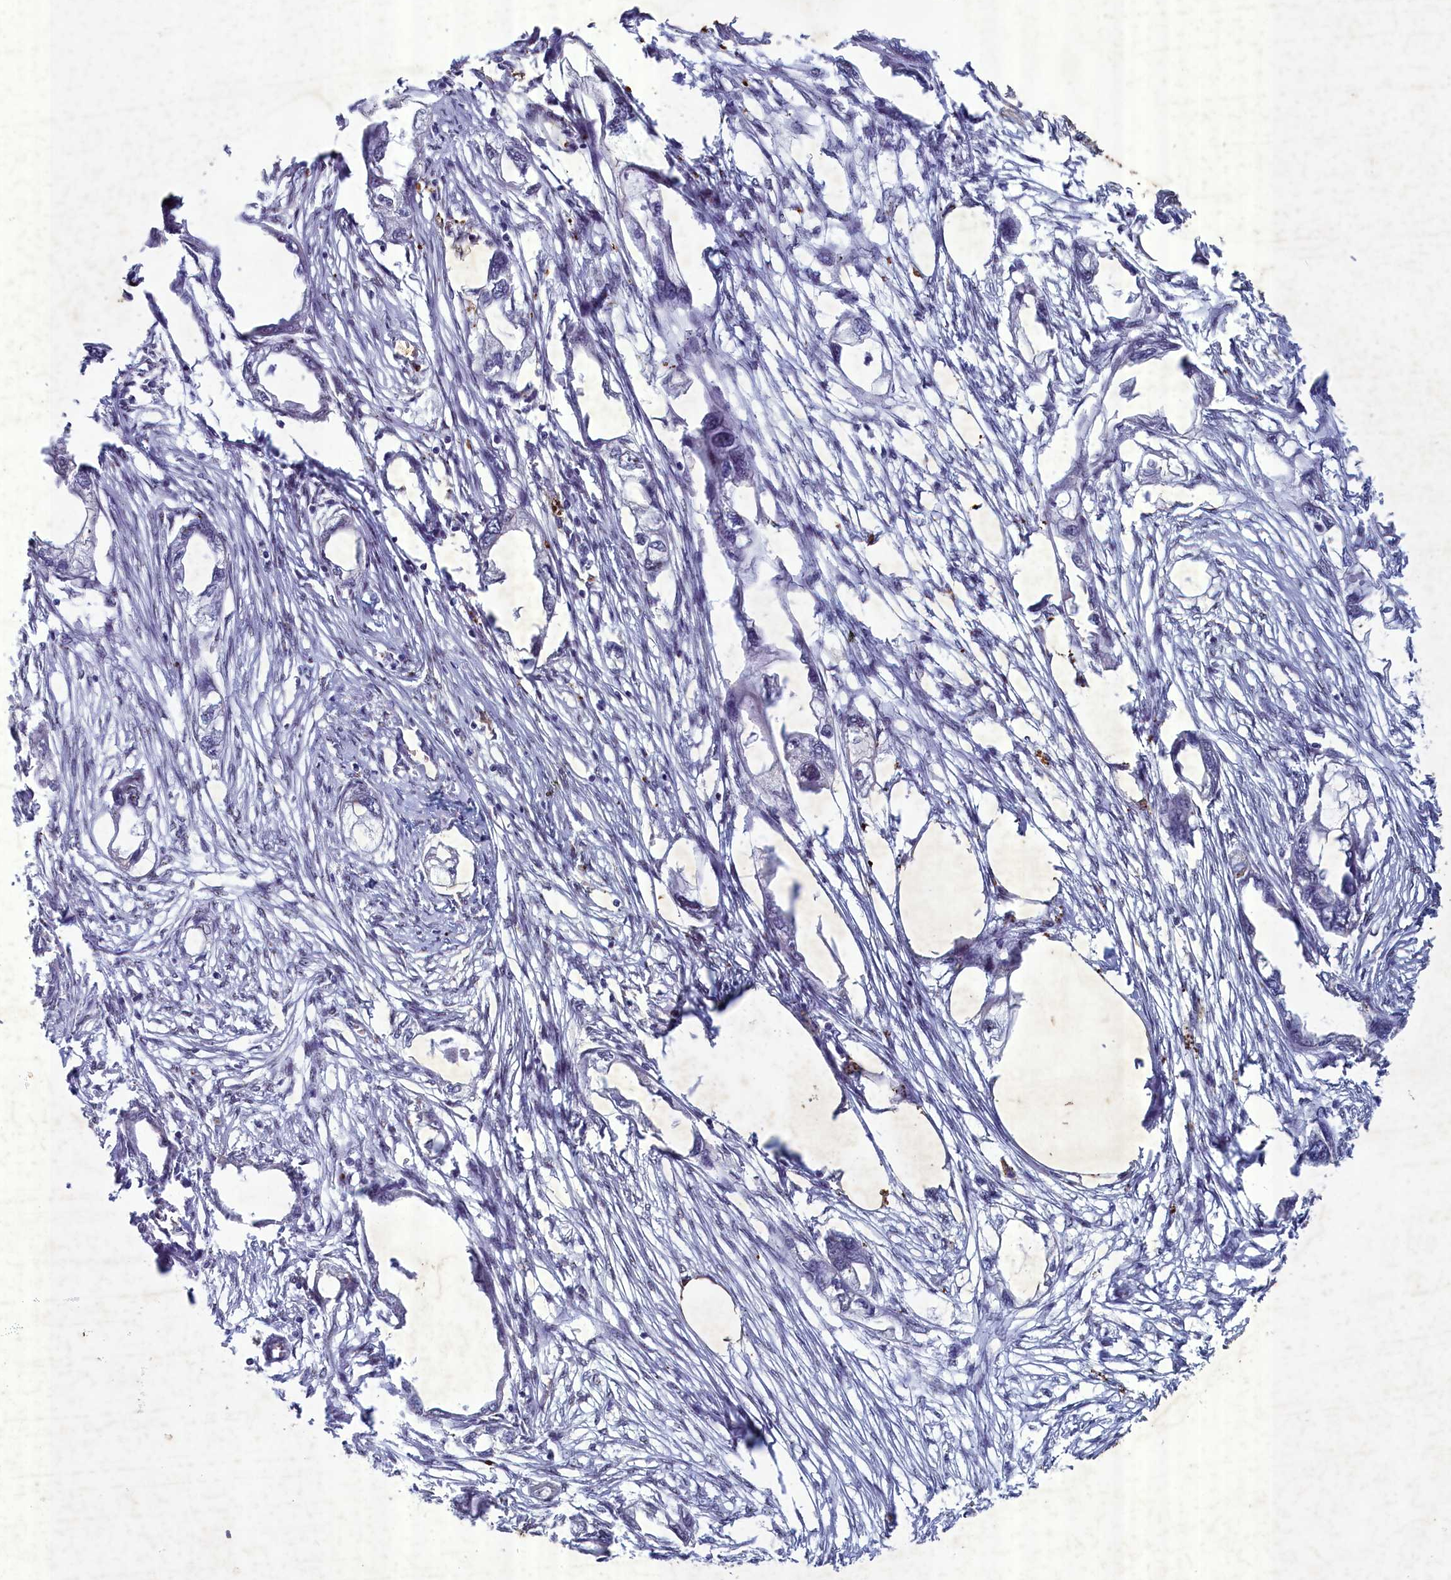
{"staining": {"intensity": "negative", "quantity": "none", "location": "none"}, "tissue": "endometrial cancer", "cell_type": "Tumor cells", "image_type": "cancer", "snomed": [{"axis": "morphology", "description": "Adenocarcinoma, NOS"}, {"axis": "morphology", "description": "Adenocarcinoma, metastatic, NOS"}, {"axis": "topography", "description": "Adipose tissue"}, {"axis": "topography", "description": "Endometrium"}], "caption": "Immunohistochemical staining of endometrial cancer (metastatic adenocarcinoma) reveals no significant expression in tumor cells.", "gene": "WDR76", "patient": {"sex": "female", "age": 67}}